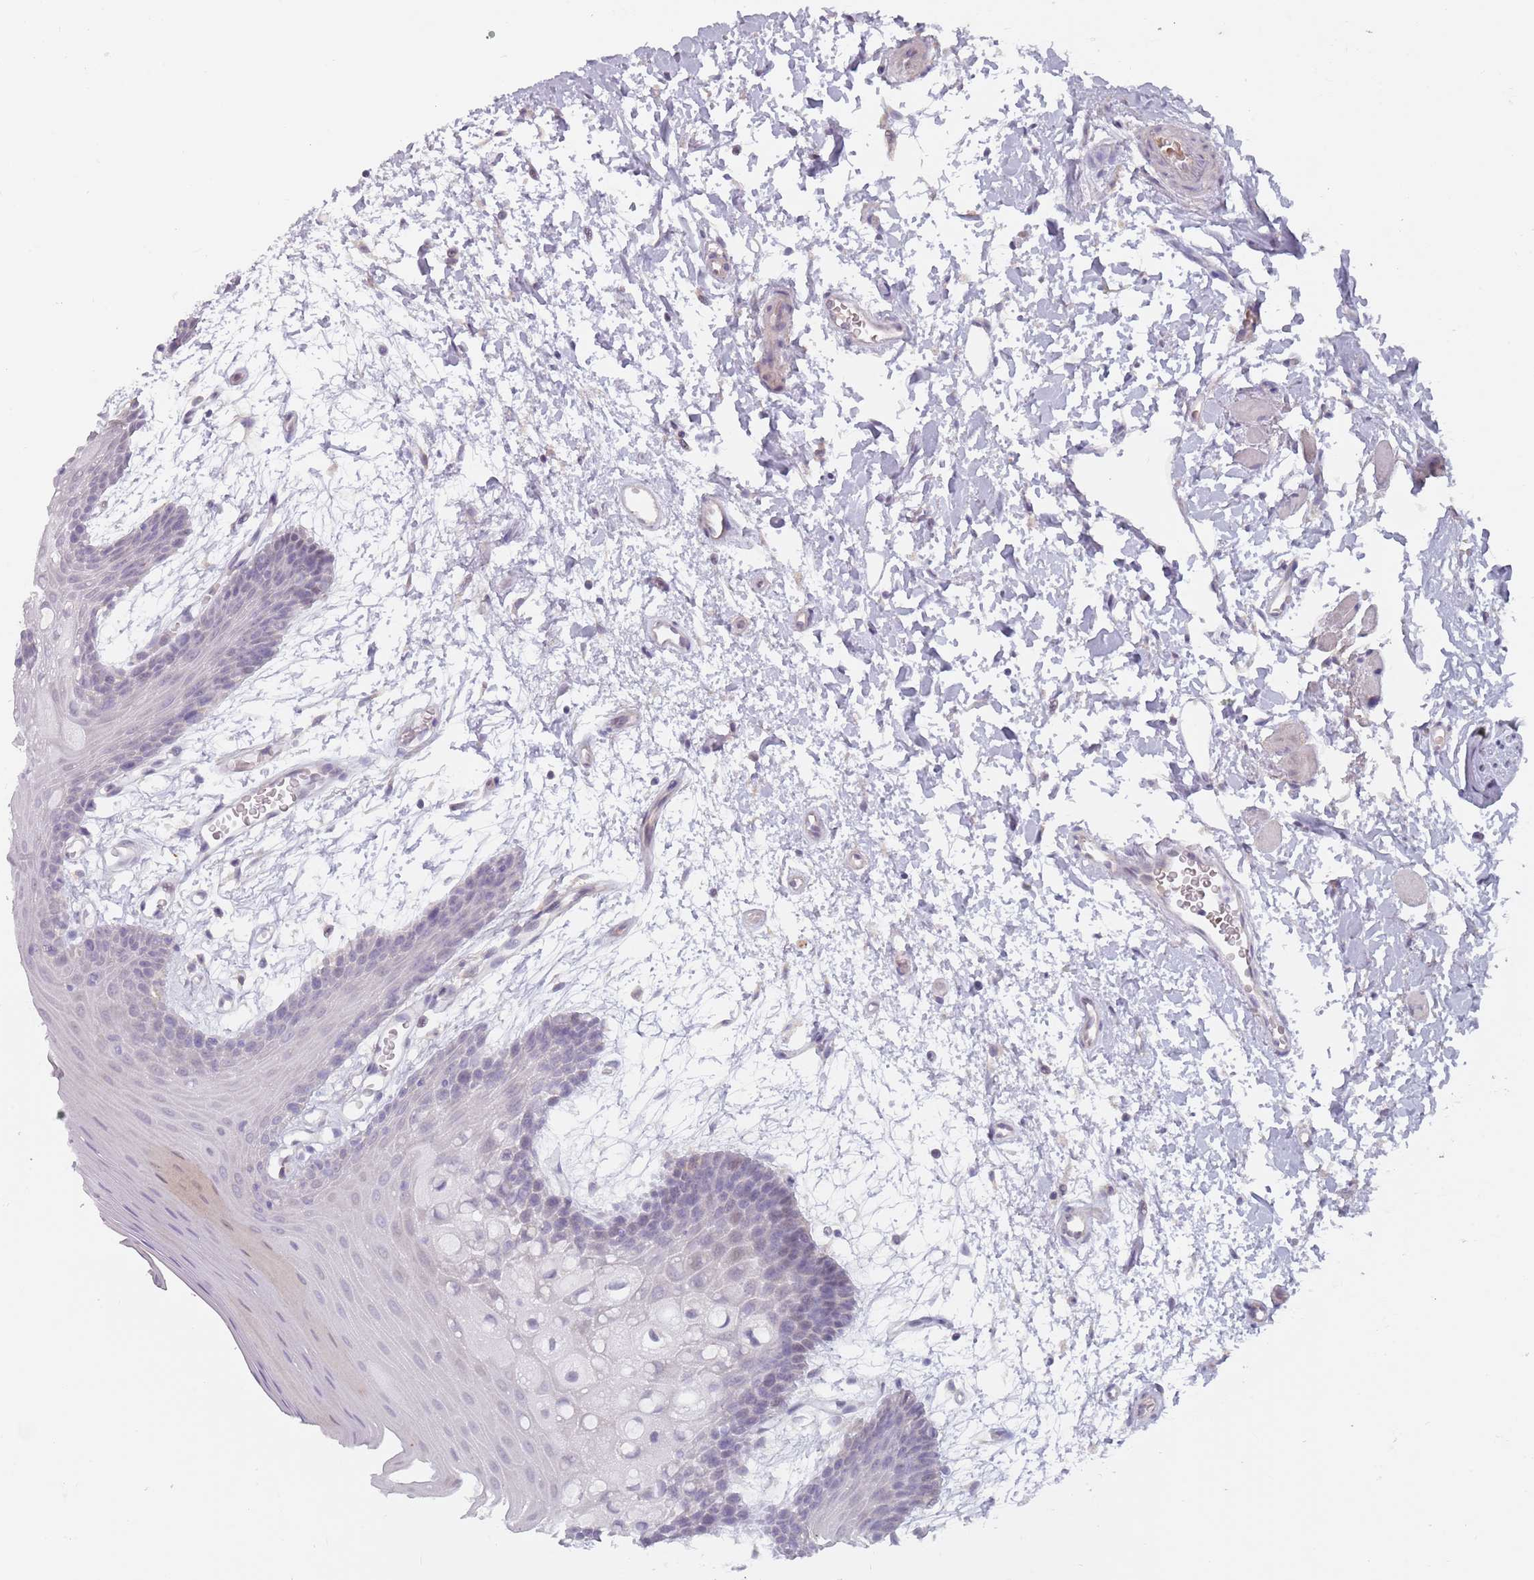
{"staining": {"intensity": "negative", "quantity": "none", "location": "none"}, "tissue": "oral mucosa", "cell_type": "Squamous epithelial cells", "image_type": "normal", "snomed": [{"axis": "morphology", "description": "Normal tissue, NOS"}, {"axis": "topography", "description": "Skeletal muscle"}, {"axis": "topography", "description": "Oral tissue"}, {"axis": "topography", "description": "Salivary gland"}, {"axis": "topography", "description": "Peripheral nerve tissue"}], "caption": "High power microscopy image of an immunohistochemistry photomicrograph of benign oral mucosa, revealing no significant staining in squamous epithelial cells.", "gene": "DXO", "patient": {"sex": "male", "age": 54}}